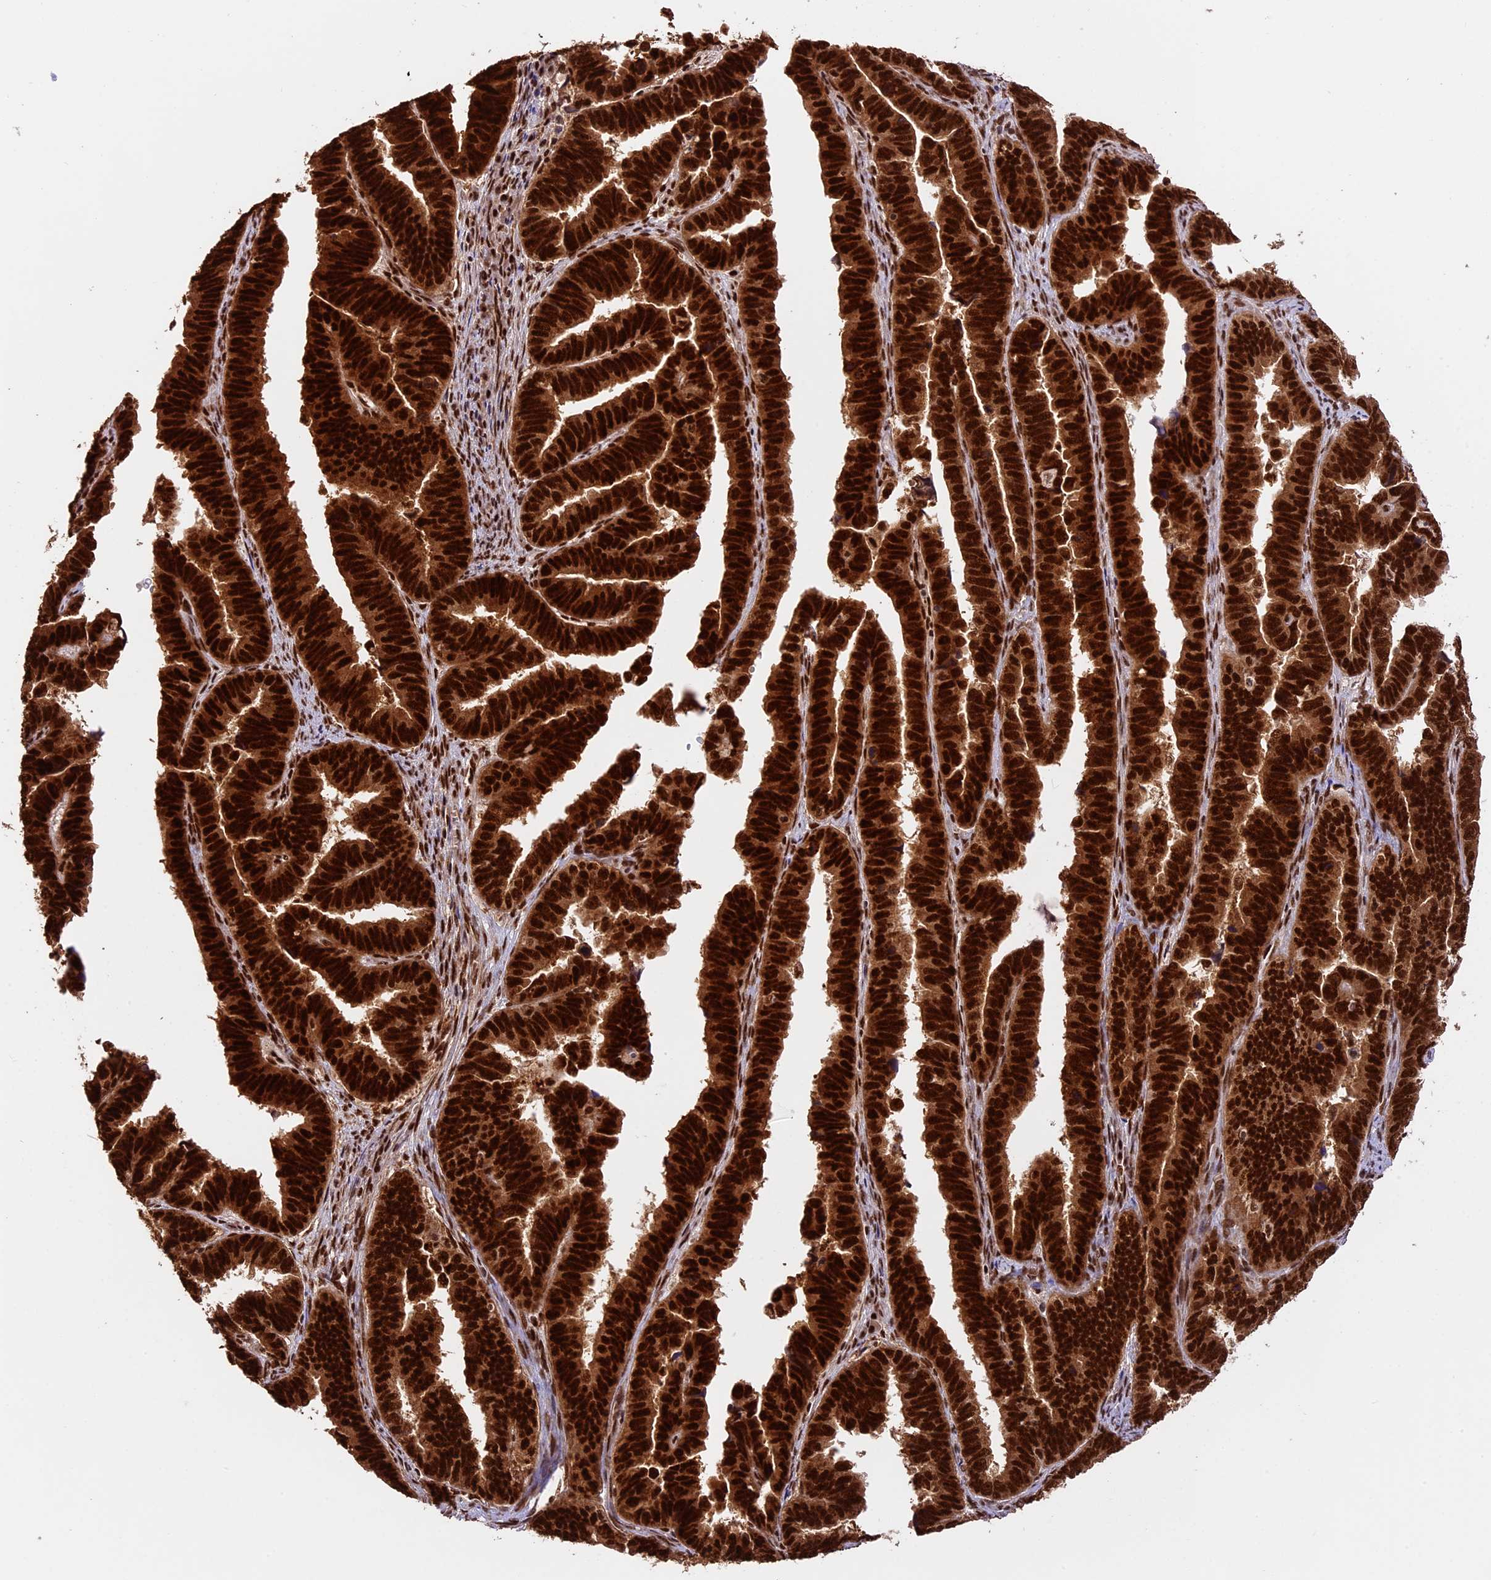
{"staining": {"intensity": "strong", "quantity": ">75%", "location": "cytoplasmic/membranous,nuclear"}, "tissue": "endometrial cancer", "cell_type": "Tumor cells", "image_type": "cancer", "snomed": [{"axis": "morphology", "description": "Adenocarcinoma, NOS"}, {"axis": "topography", "description": "Endometrium"}], "caption": "Endometrial adenocarcinoma stained with DAB (3,3'-diaminobenzidine) IHC demonstrates high levels of strong cytoplasmic/membranous and nuclear staining in about >75% of tumor cells. (Brightfield microscopy of DAB IHC at high magnification).", "gene": "RAMAC", "patient": {"sex": "female", "age": 75}}